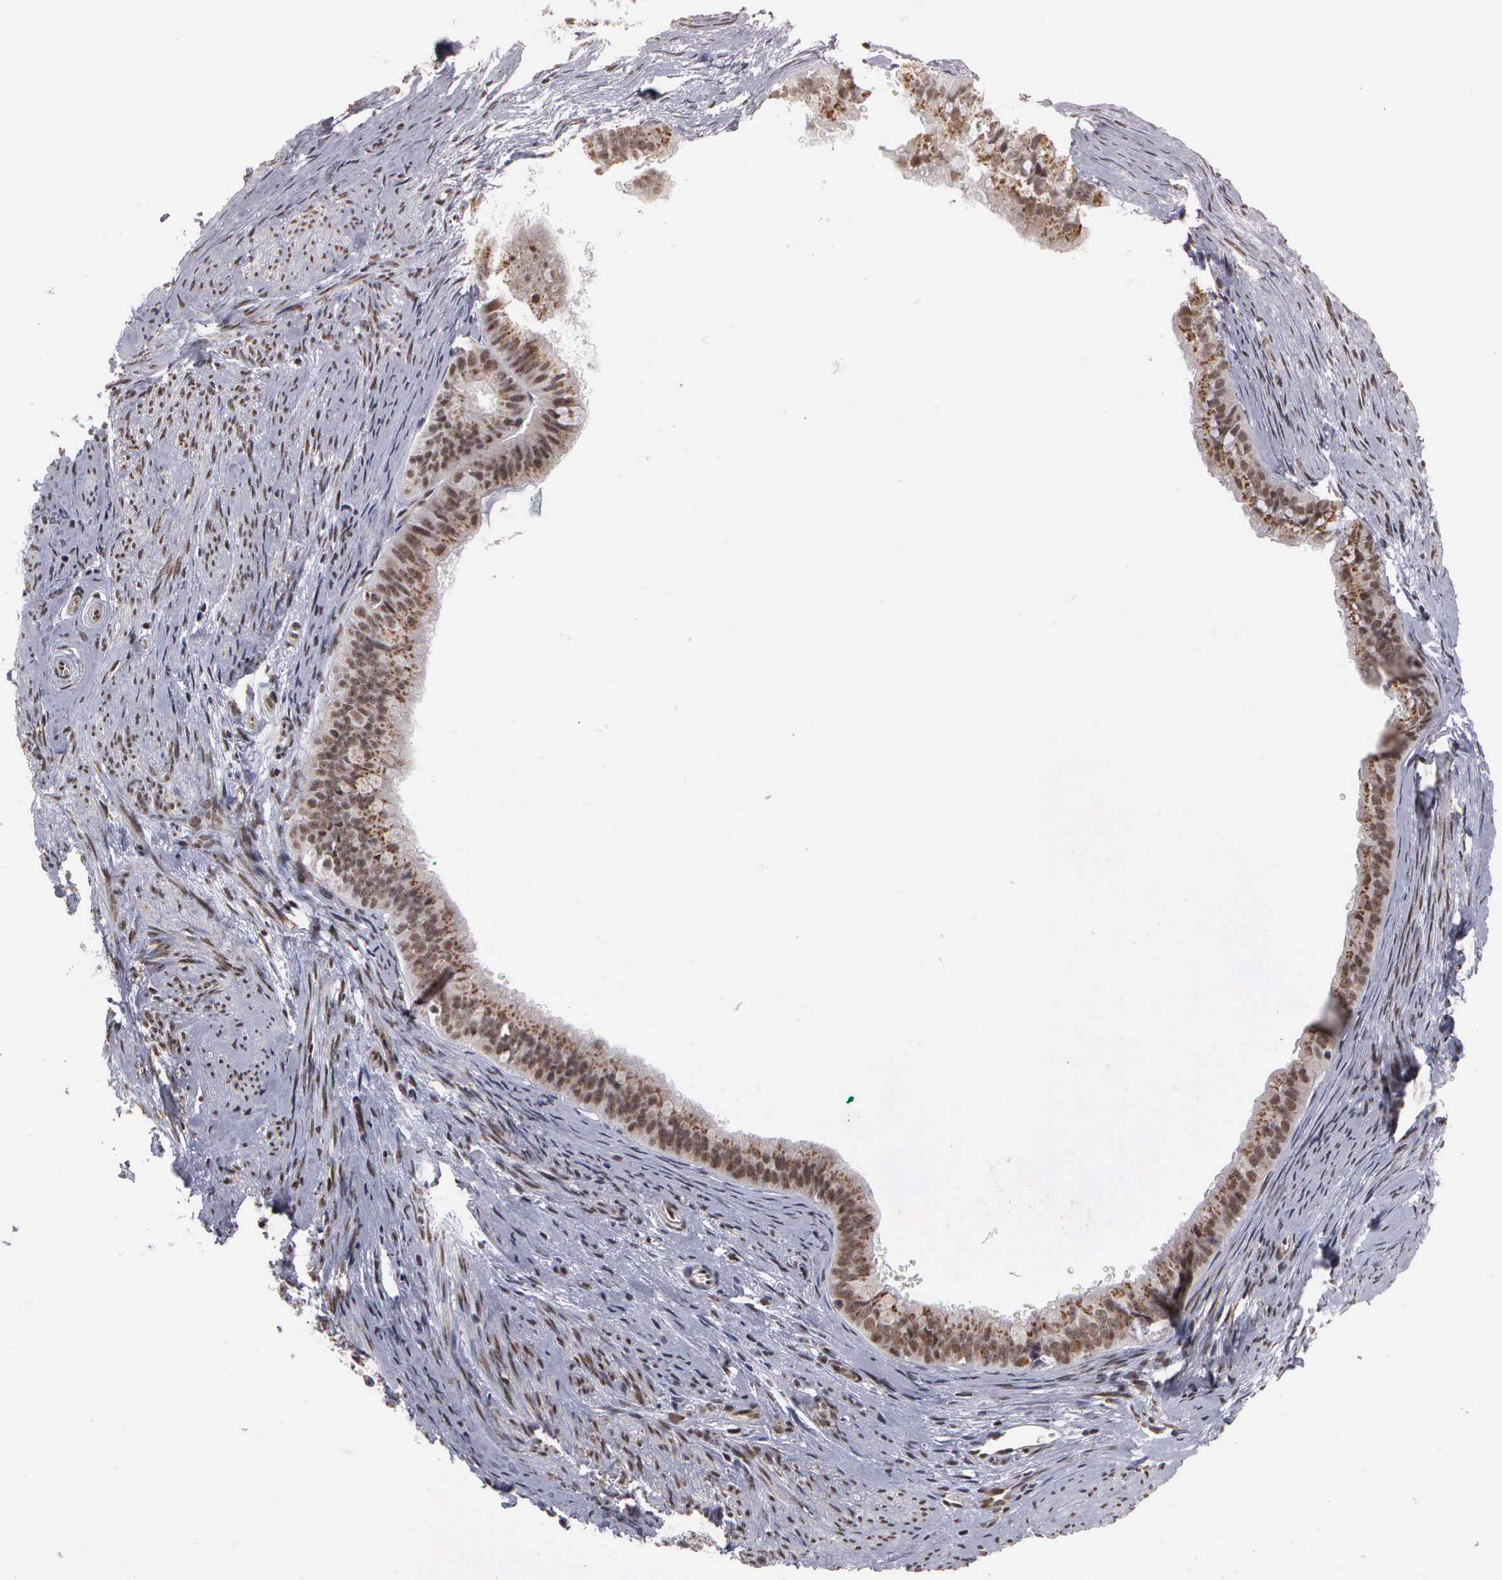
{"staining": {"intensity": "moderate", "quantity": ">75%", "location": "cytoplasmic/membranous,nuclear"}, "tissue": "endometrial cancer", "cell_type": "Tumor cells", "image_type": "cancer", "snomed": [{"axis": "morphology", "description": "Adenocarcinoma, NOS"}, {"axis": "topography", "description": "Endometrium"}], "caption": "Tumor cells exhibit medium levels of moderate cytoplasmic/membranous and nuclear expression in approximately >75% of cells in endometrial cancer (adenocarcinoma).", "gene": "GTF2A1", "patient": {"sex": "female", "age": 76}}